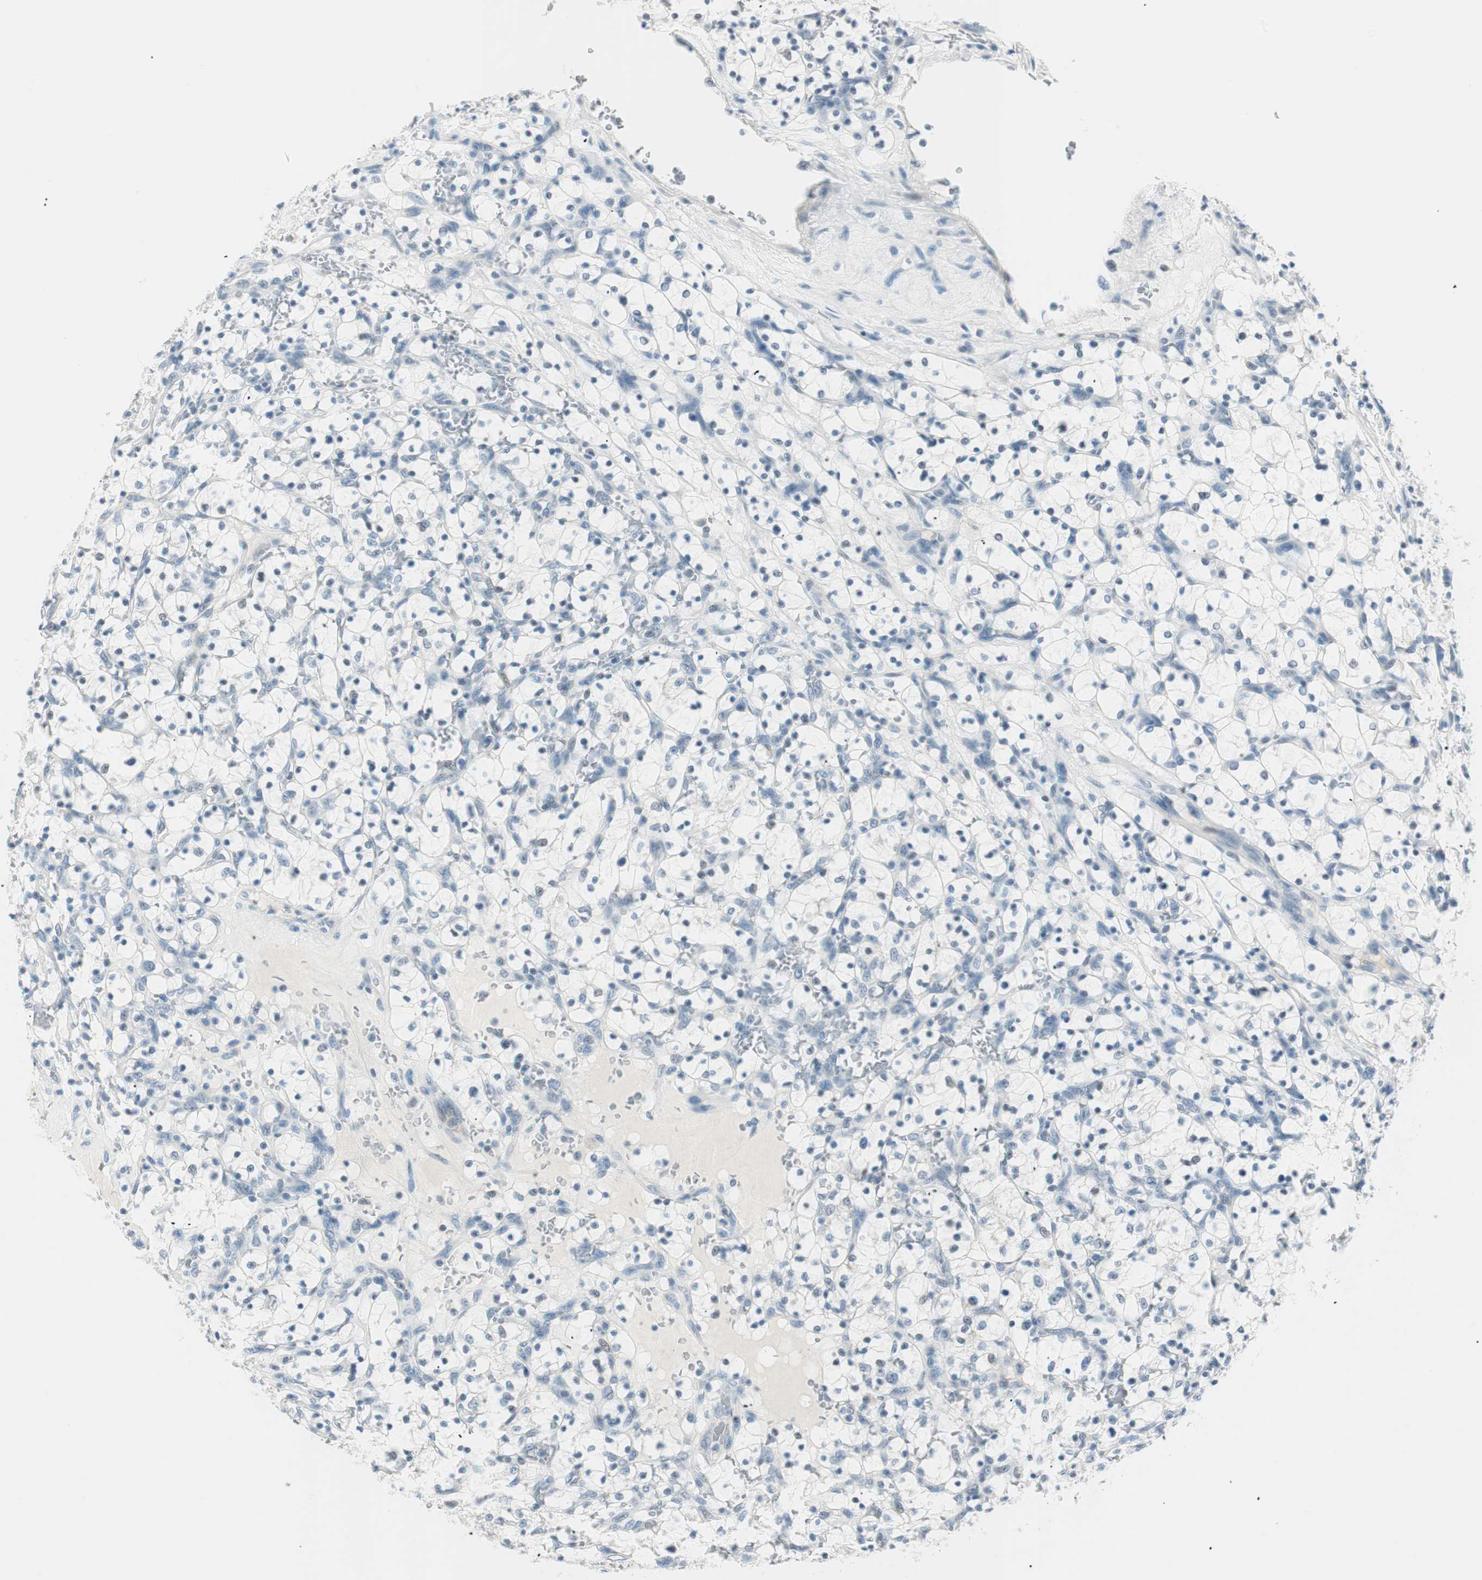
{"staining": {"intensity": "negative", "quantity": "none", "location": "none"}, "tissue": "renal cancer", "cell_type": "Tumor cells", "image_type": "cancer", "snomed": [{"axis": "morphology", "description": "Adenocarcinoma, NOS"}, {"axis": "topography", "description": "Kidney"}], "caption": "The photomicrograph exhibits no staining of tumor cells in adenocarcinoma (renal). The staining is performed using DAB (3,3'-diaminobenzidine) brown chromogen with nuclei counter-stained in using hematoxylin.", "gene": "HOXB13", "patient": {"sex": "female", "age": 69}}